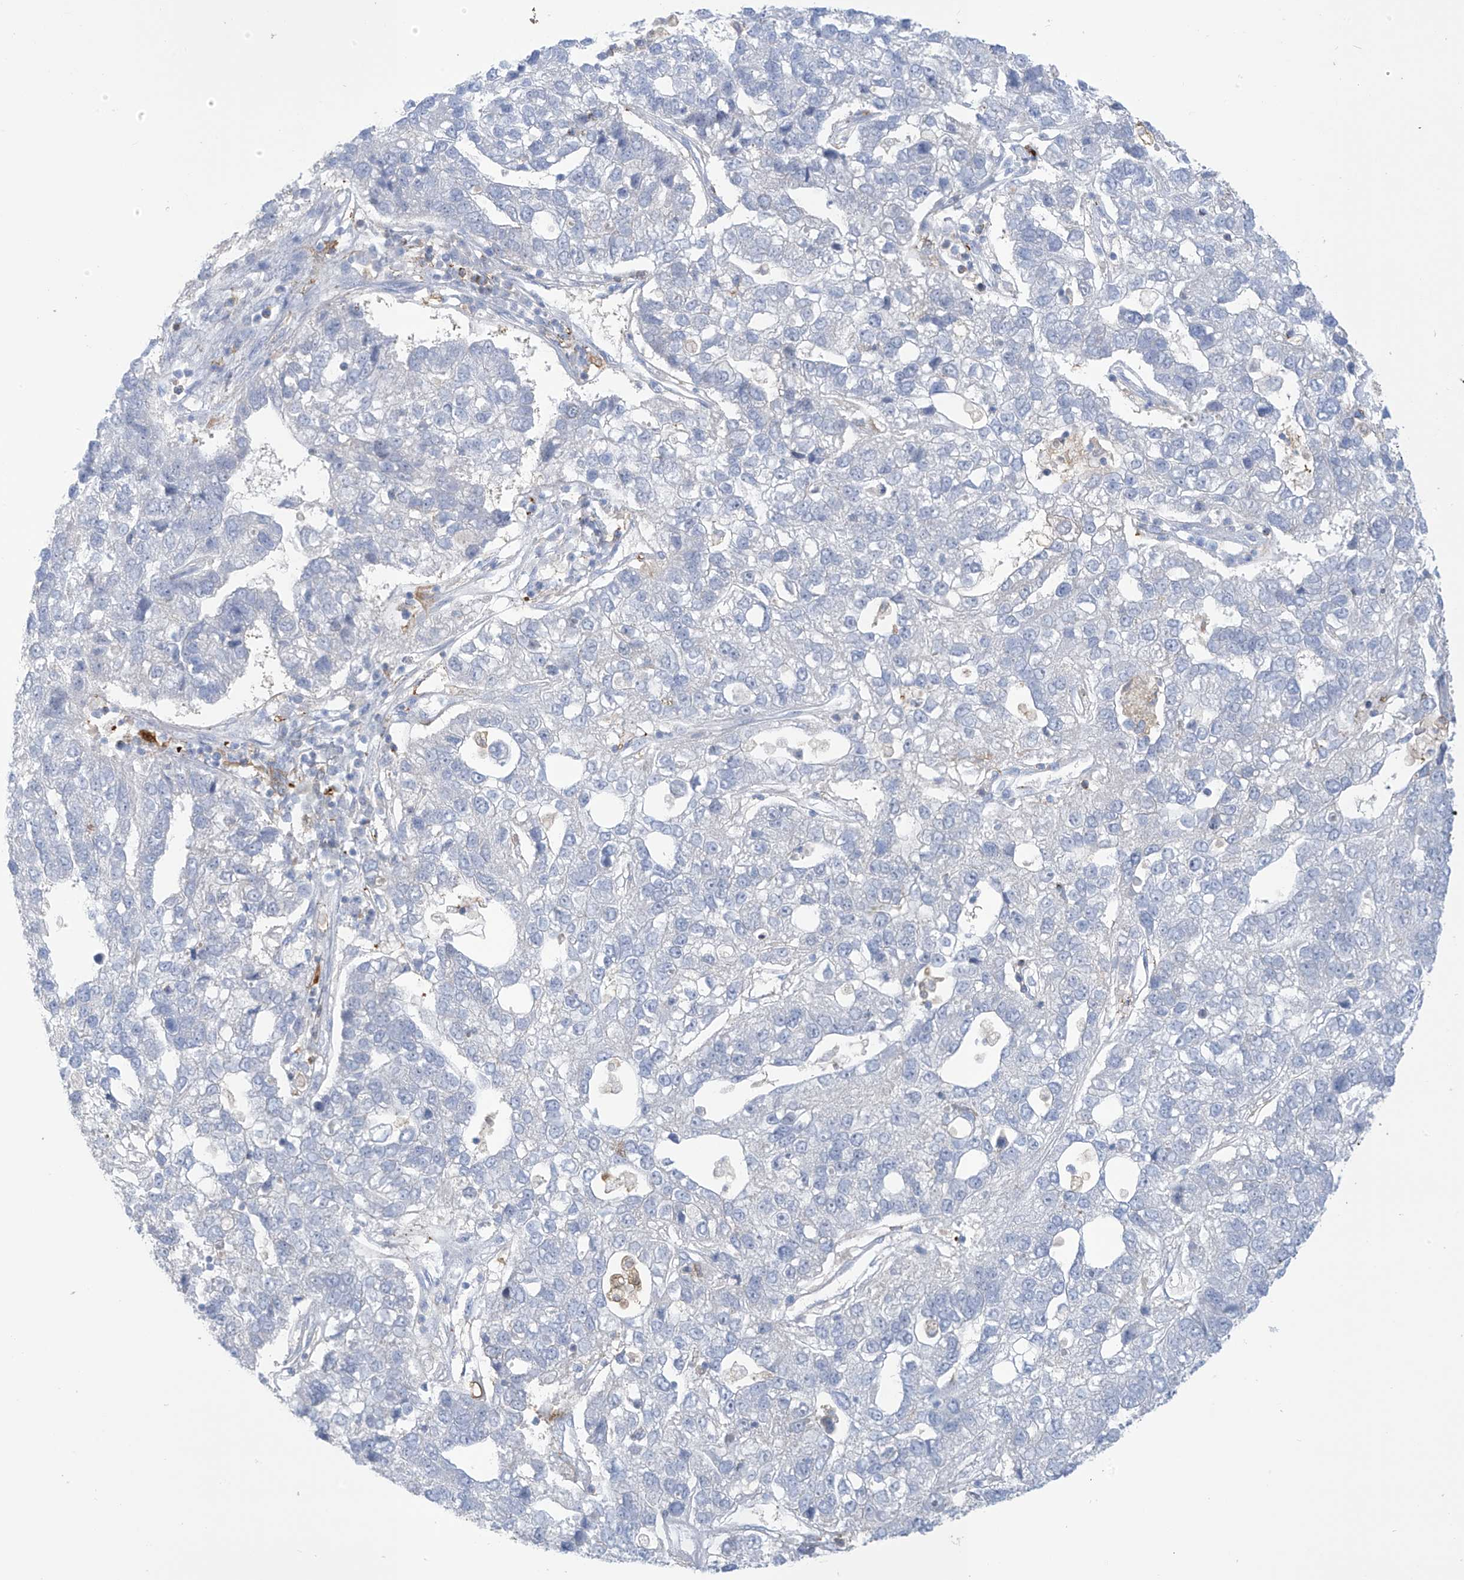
{"staining": {"intensity": "negative", "quantity": "none", "location": "none"}, "tissue": "pancreatic cancer", "cell_type": "Tumor cells", "image_type": "cancer", "snomed": [{"axis": "morphology", "description": "Adenocarcinoma, NOS"}, {"axis": "topography", "description": "Pancreas"}], "caption": "DAB immunohistochemical staining of pancreatic cancer shows no significant positivity in tumor cells.", "gene": "TRMT2B", "patient": {"sex": "female", "age": 61}}